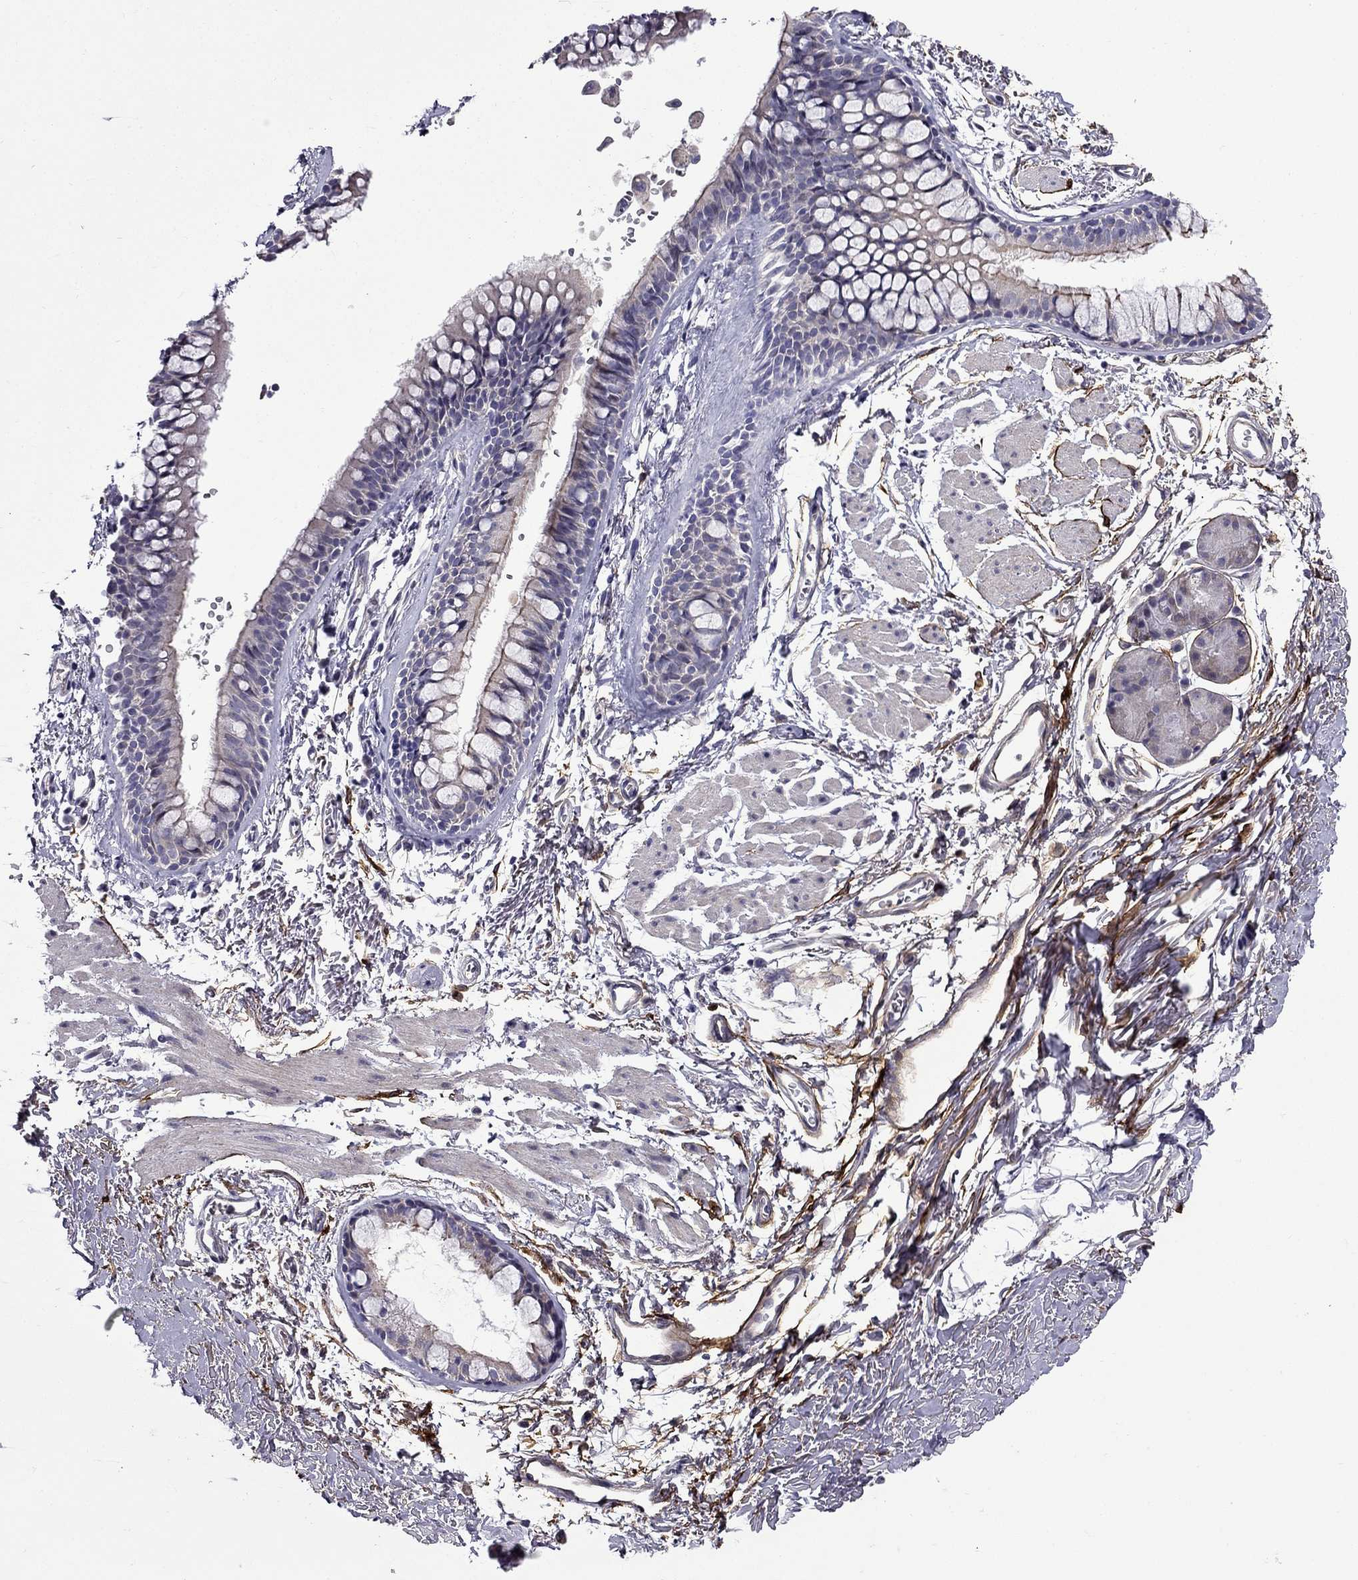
{"staining": {"intensity": "negative", "quantity": "none", "location": "none"}, "tissue": "soft tissue", "cell_type": "Fibroblasts", "image_type": "normal", "snomed": [{"axis": "morphology", "description": "Normal tissue, NOS"}, {"axis": "topography", "description": "Cartilage tissue"}, {"axis": "topography", "description": "Bronchus"}], "caption": "This is an immunohistochemistry (IHC) photomicrograph of benign soft tissue. There is no staining in fibroblasts.", "gene": "PI16", "patient": {"sex": "female", "age": 79}}